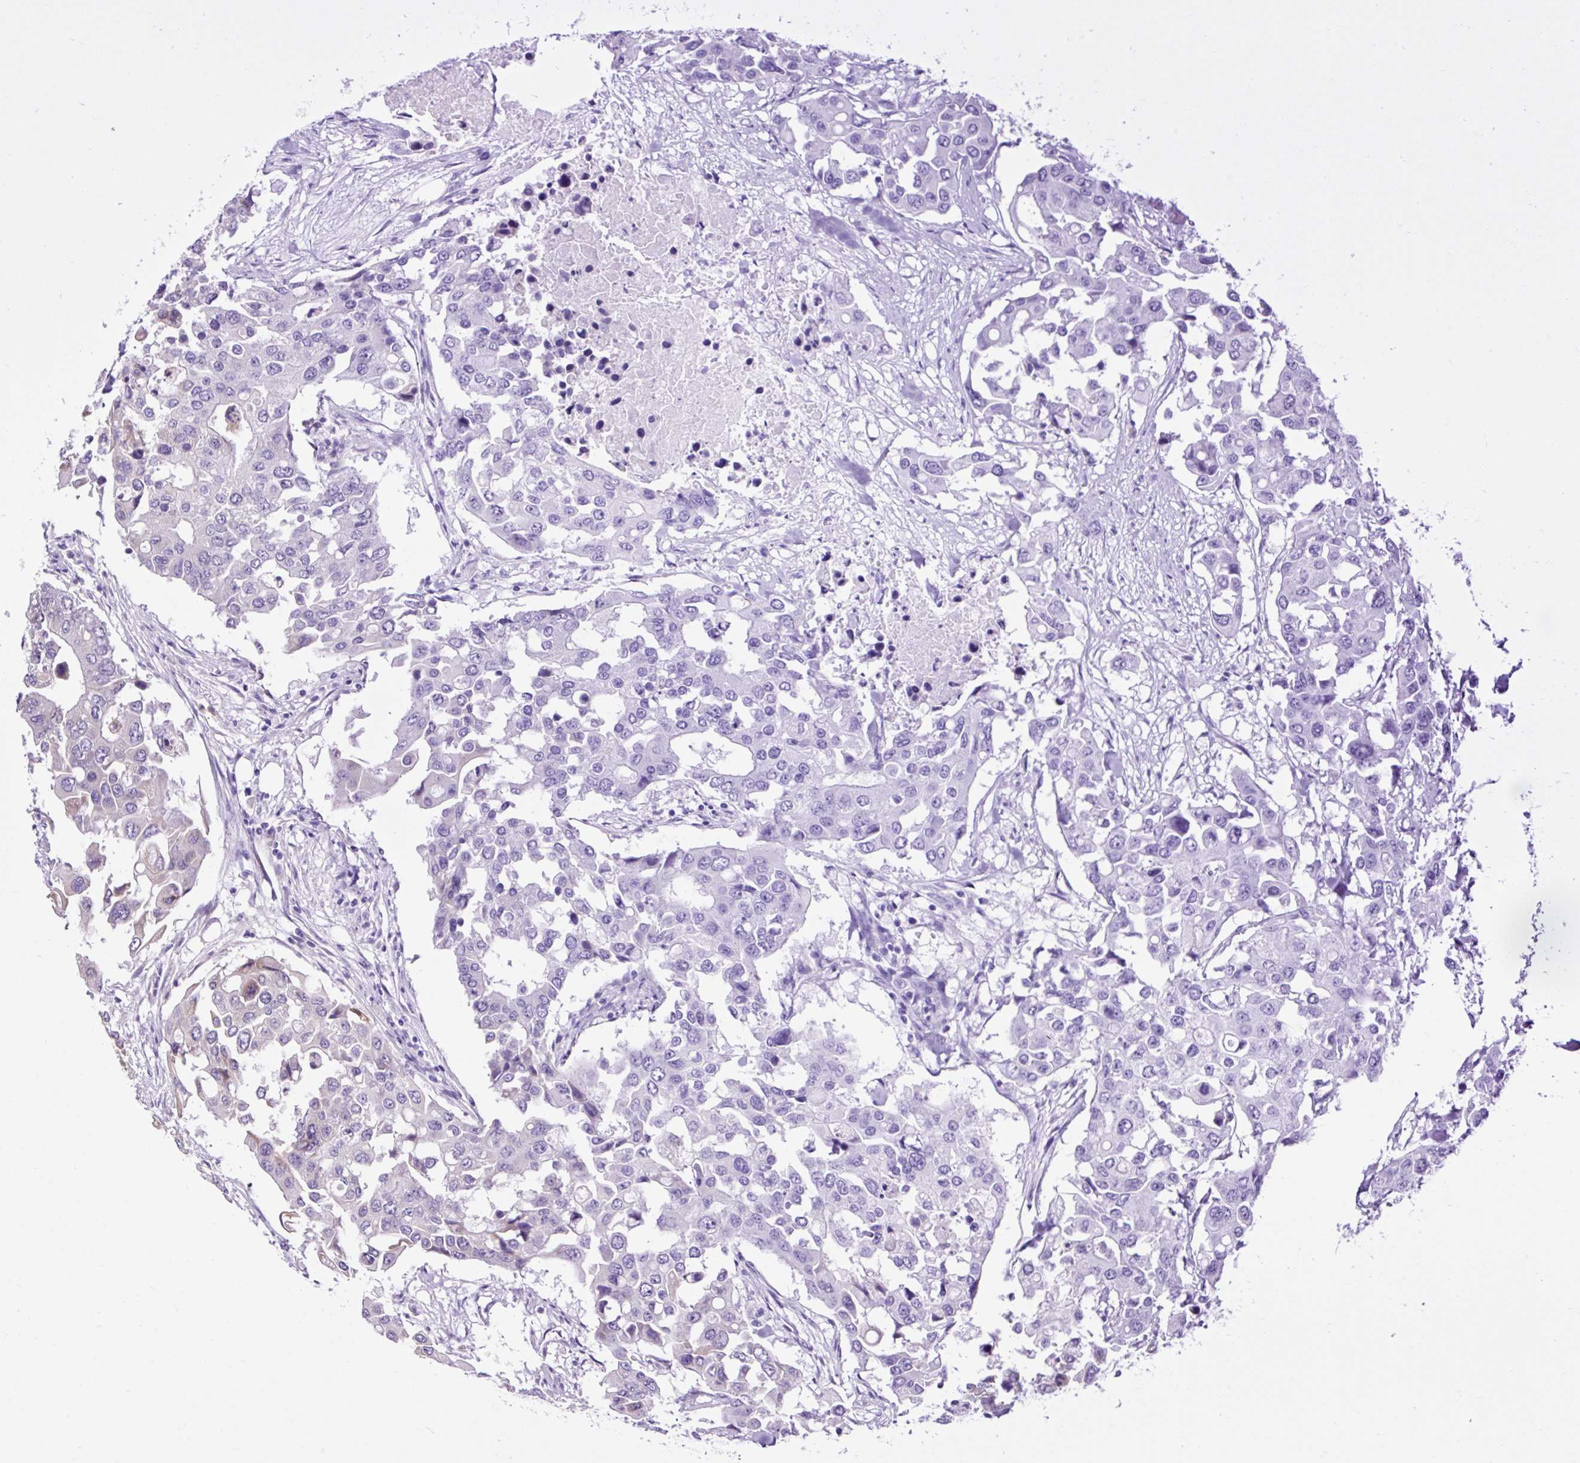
{"staining": {"intensity": "moderate", "quantity": "<25%", "location": "cytoplasmic/membranous"}, "tissue": "colorectal cancer", "cell_type": "Tumor cells", "image_type": "cancer", "snomed": [{"axis": "morphology", "description": "Adenocarcinoma, NOS"}, {"axis": "topography", "description": "Colon"}], "caption": "Human colorectal adenocarcinoma stained with a protein marker exhibits moderate staining in tumor cells.", "gene": "FMC1", "patient": {"sex": "male", "age": 77}}